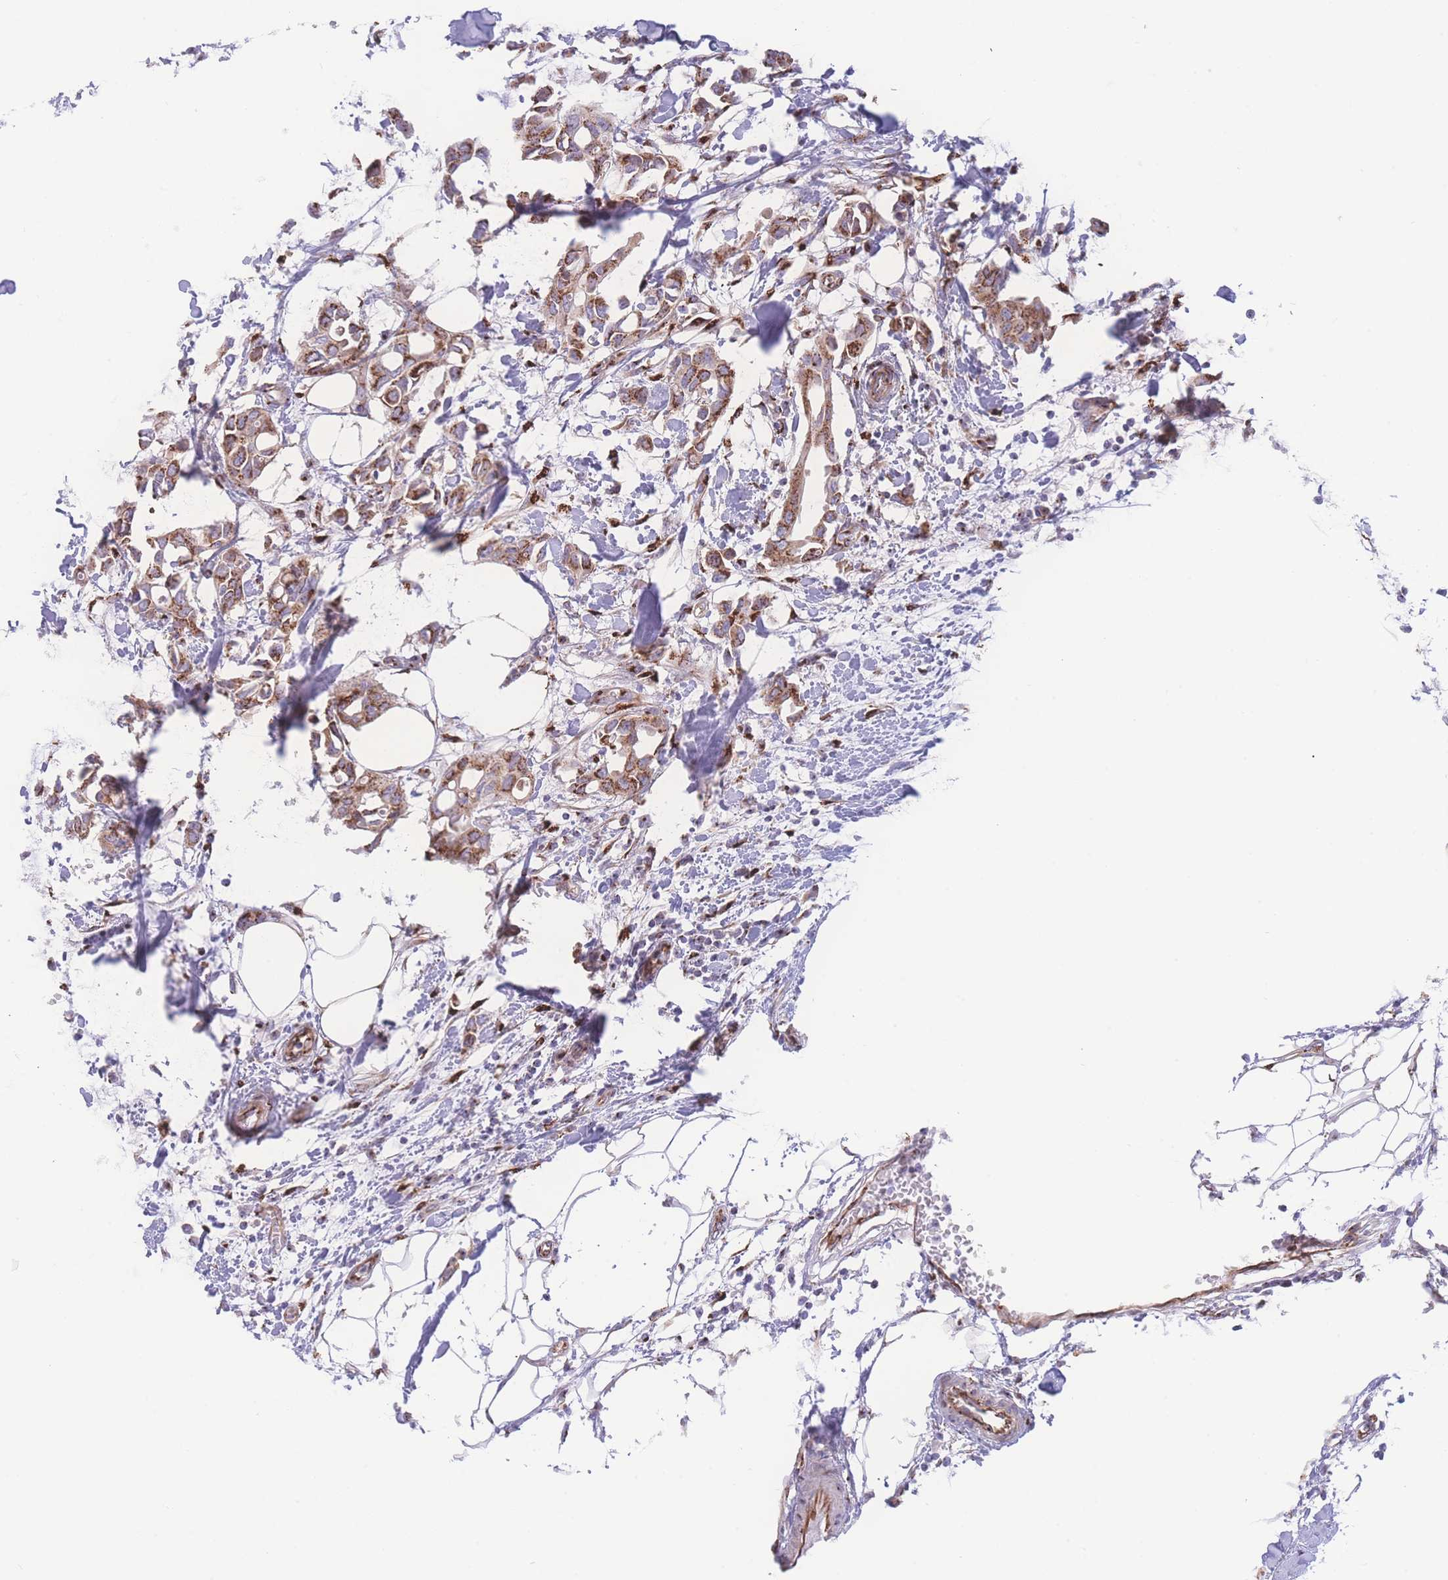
{"staining": {"intensity": "moderate", "quantity": ">75%", "location": "cytoplasmic/membranous"}, "tissue": "breast cancer", "cell_type": "Tumor cells", "image_type": "cancer", "snomed": [{"axis": "morphology", "description": "Duct carcinoma"}, {"axis": "topography", "description": "Breast"}], "caption": "Immunohistochemistry (IHC) image of breast infiltrating ductal carcinoma stained for a protein (brown), which exhibits medium levels of moderate cytoplasmic/membranous positivity in about >75% of tumor cells.", "gene": "GOLM2", "patient": {"sex": "female", "age": 41}}